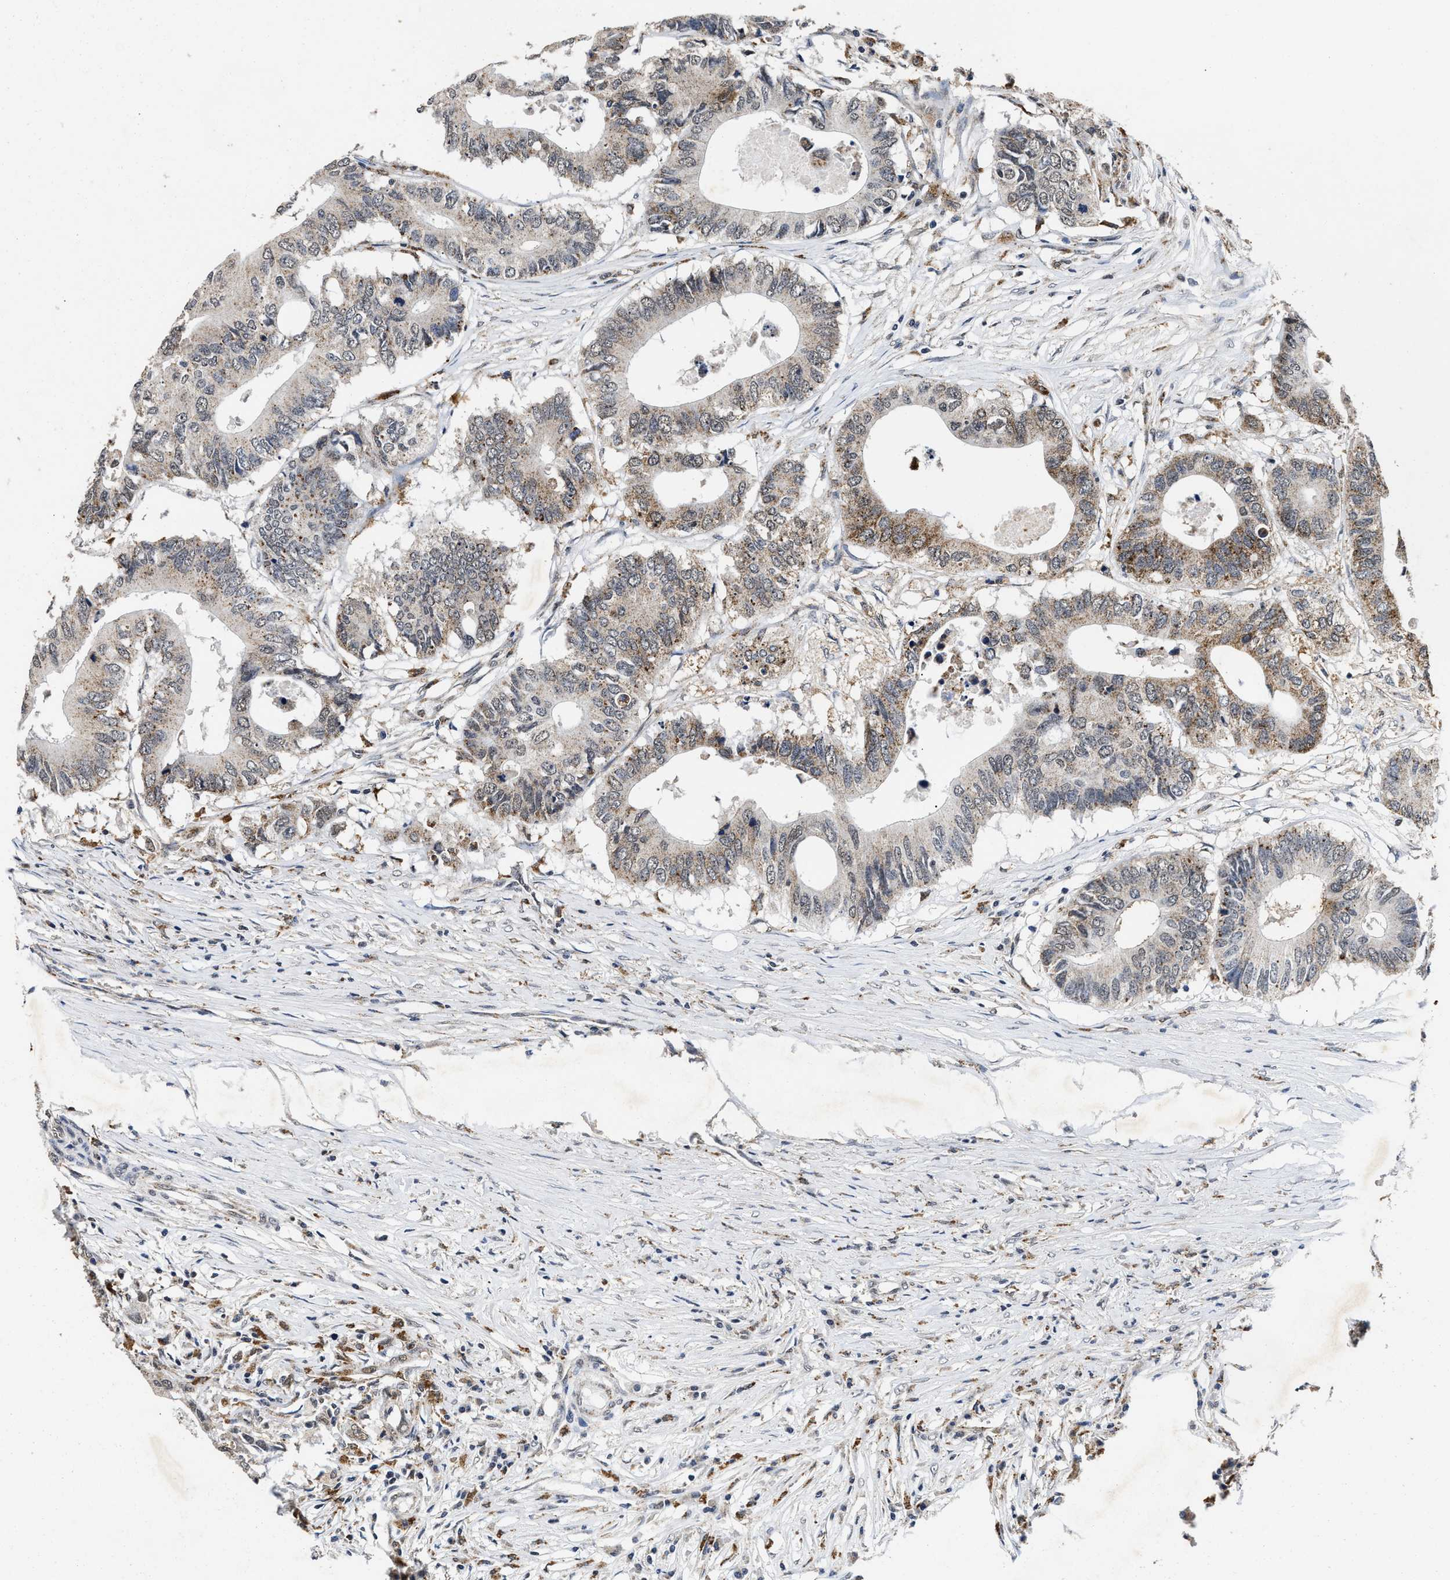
{"staining": {"intensity": "weak", "quantity": "25%-75%", "location": "cytoplasmic/membranous,nuclear"}, "tissue": "colorectal cancer", "cell_type": "Tumor cells", "image_type": "cancer", "snomed": [{"axis": "morphology", "description": "Adenocarcinoma, NOS"}, {"axis": "topography", "description": "Colon"}], "caption": "Protein expression analysis of colorectal cancer displays weak cytoplasmic/membranous and nuclear staining in about 25%-75% of tumor cells.", "gene": "ACOX1", "patient": {"sex": "male", "age": 71}}